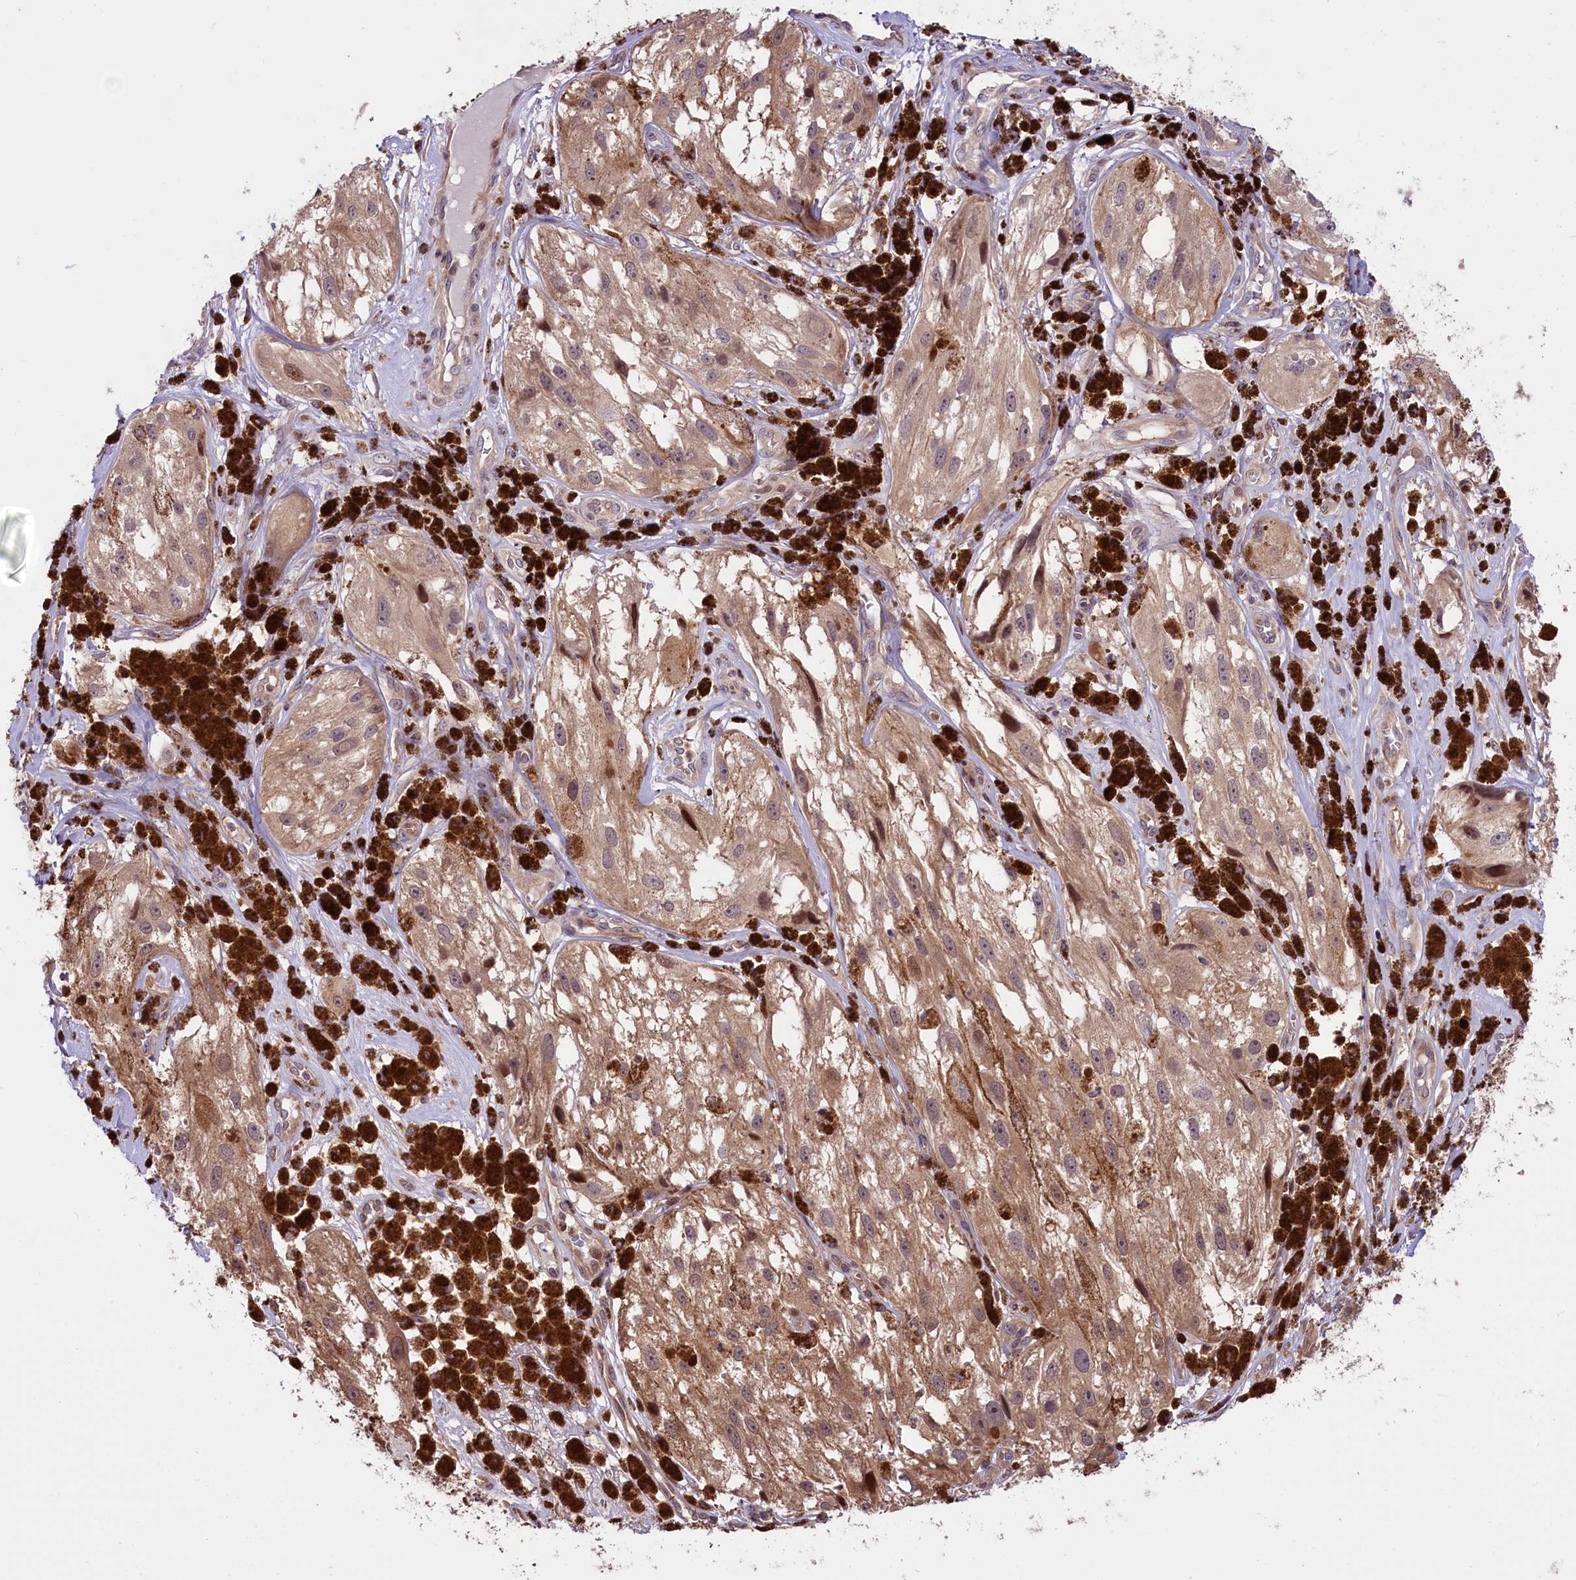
{"staining": {"intensity": "moderate", "quantity": "25%-75%", "location": "cytoplasmic/membranous"}, "tissue": "melanoma", "cell_type": "Tumor cells", "image_type": "cancer", "snomed": [{"axis": "morphology", "description": "Malignant melanoma, NOS"}, {"axis": "topography", "description": "Skin"}], "caption": "A brown stain labels moderate cytoplasmic/membranous staining of a protein in malignant melanoma tumor cells.", "gene": "RIC8A", "patient": {"sex": "male", "age": 88}}